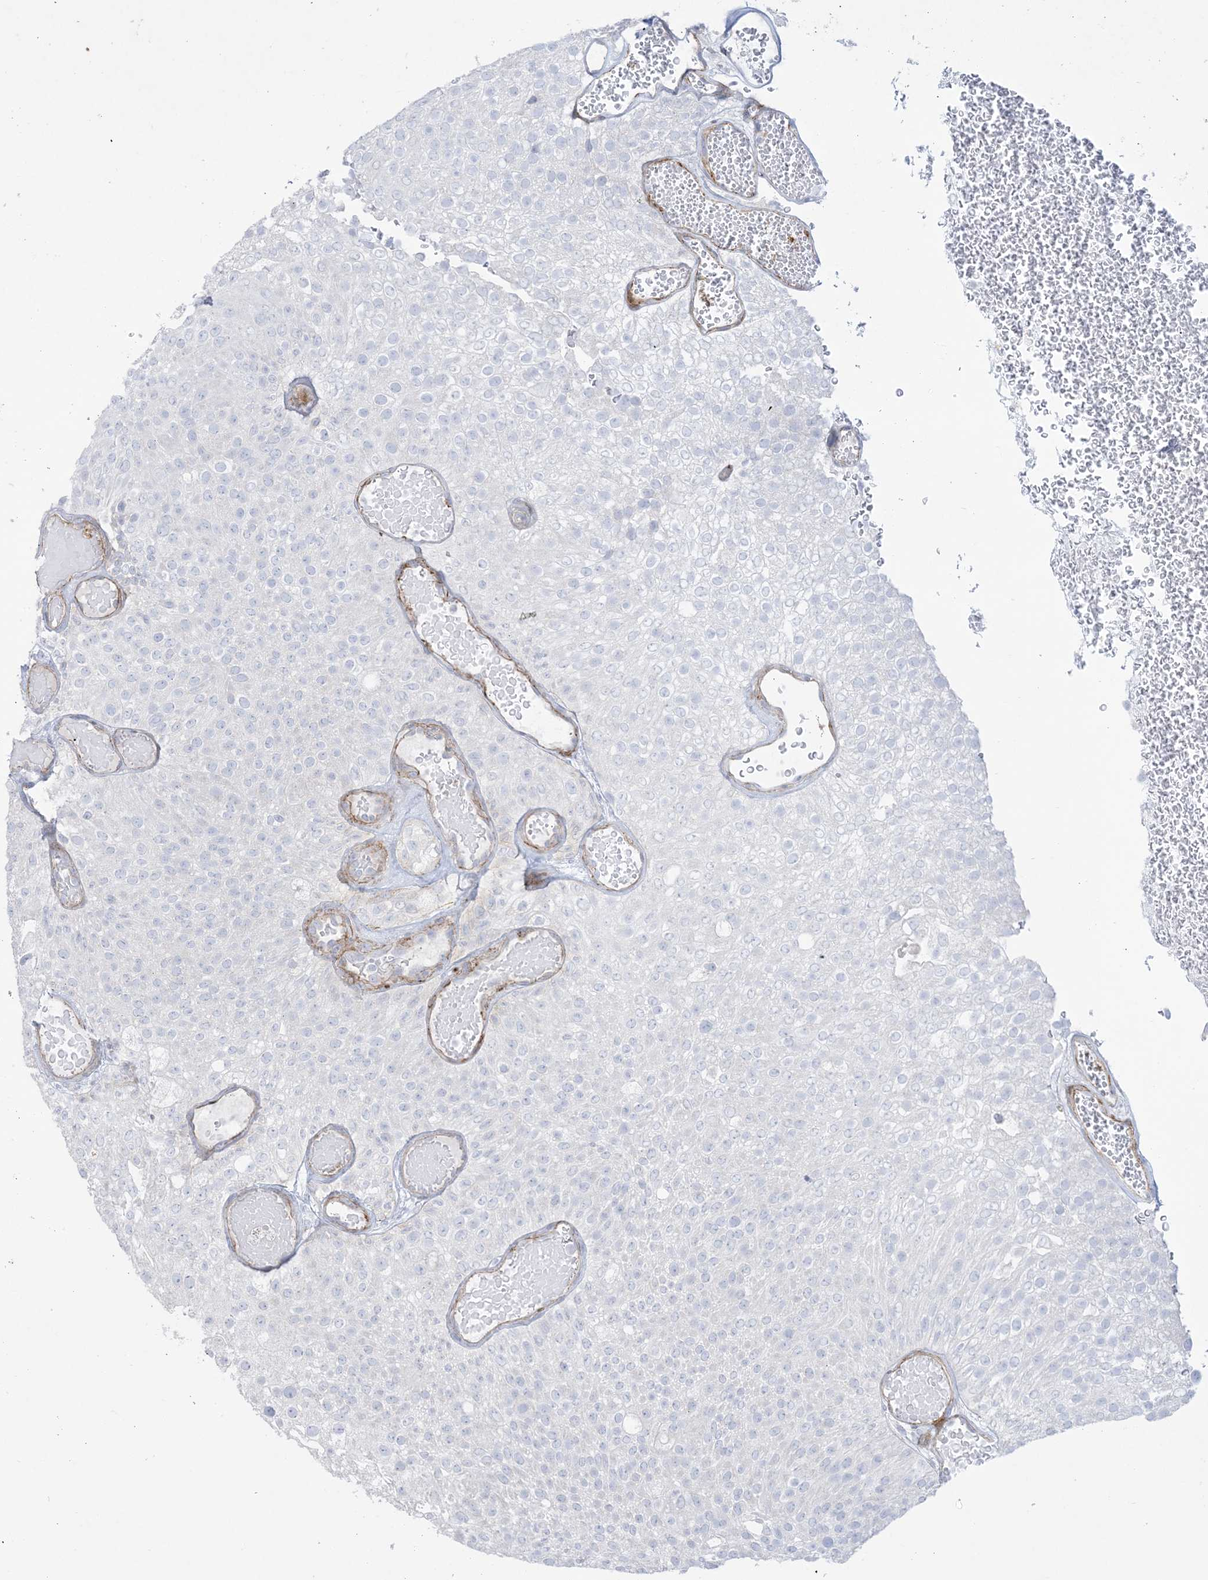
{"staining": {"intensity": "negative", "quantity": "none", "location": "none"}, "tissue": "urothelial cancer", "cell_type": "Tumor cells", "image_type": "cancer", "snomed": [{"axis": "morphology", "description": "Urothelial carcinoma, Low grade"}, {"axis": "topography", "description": "Urinary bladder"}], "caption": "Immunohistochemistry histopathology image of neoplastic tissue: low-grade urothelial carcinoma stained with DAB shows no significant protein staining in tumor cells.", "gene": "B3GNT7", "patient": {"sex": "male", "age": 78}}